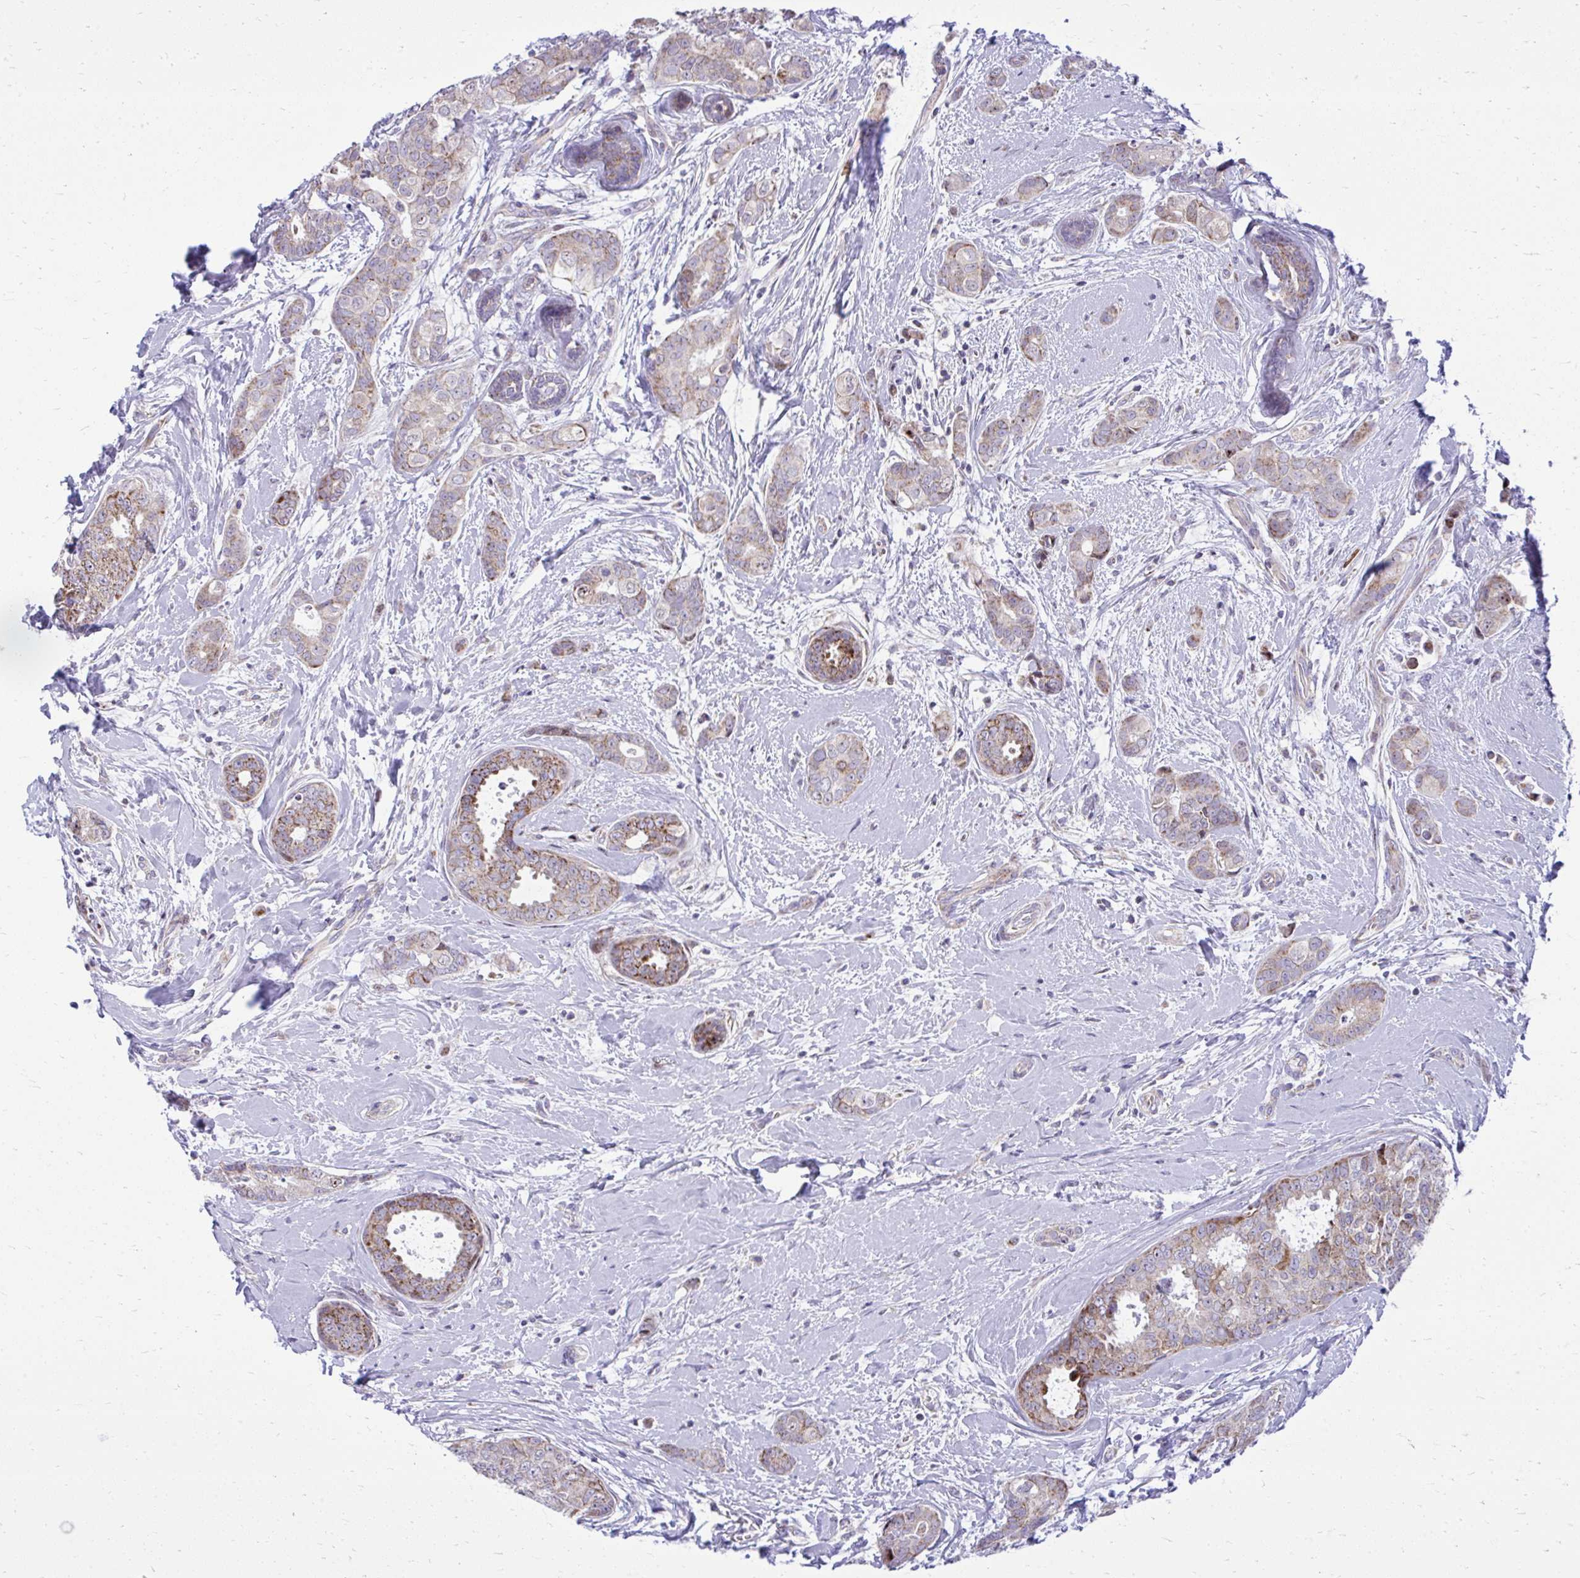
{"staining": {"intensity": "moderate", "quantity": ">75%", "location": "cytoplasmic/membranous"}, "tissue": "breast cancer", "cell_type": "Tumor cells", "image_type": "cancer", "snomed": [{"axis": "morphology", "description": "Duct carcinoma"}, {"axis": "topography", "description": "Breast"}], "caption": "A brown stain shows moderate cytoplasmic/membranous expression of a protein in breast infiltrating ductal carcinoma tumor cells.", "gene": "GPRIN3", "patient": {"sex": "female", "age": 45}}